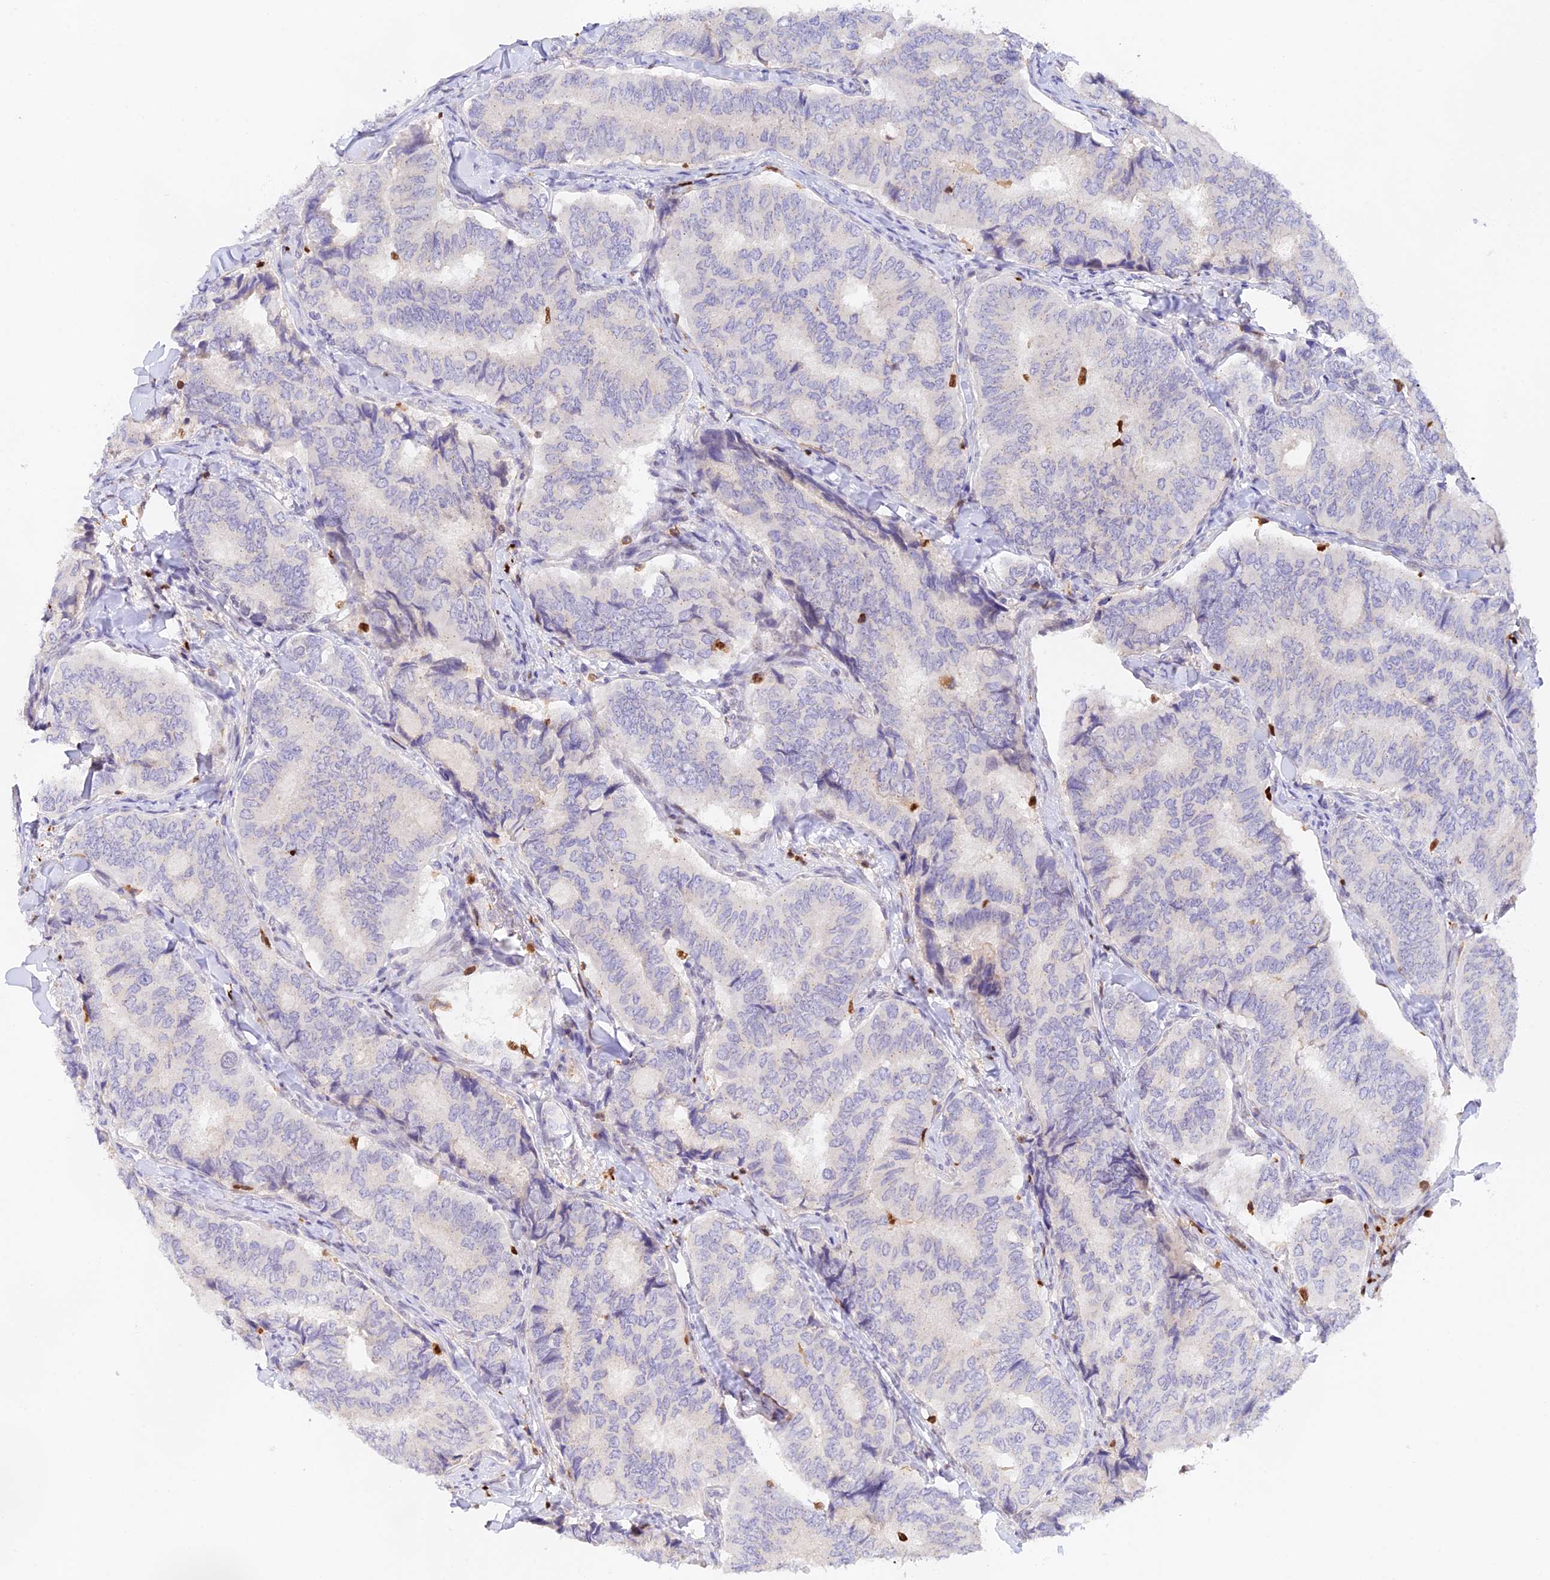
{"staining": {"intensity": "negative", "quantity": "none", "location": "none"}, "tissue": "thyroid cancer", "cell_type": "Tumor cells", "image_type": "cancer", "snomed": [{"axis": "morphology", "description": "Papillary adenocarcinoma, NOS"}, {"axis": "topography", "description": "Thyroid gland"}], "caption": "A high-resolution image shows IHC staining of papillary adenocarcinoma (thyroid), which exhibits no significant expression in tumor cells.", "gene": "DENND1C", "patient": {"sex": "female", "age": 35}}